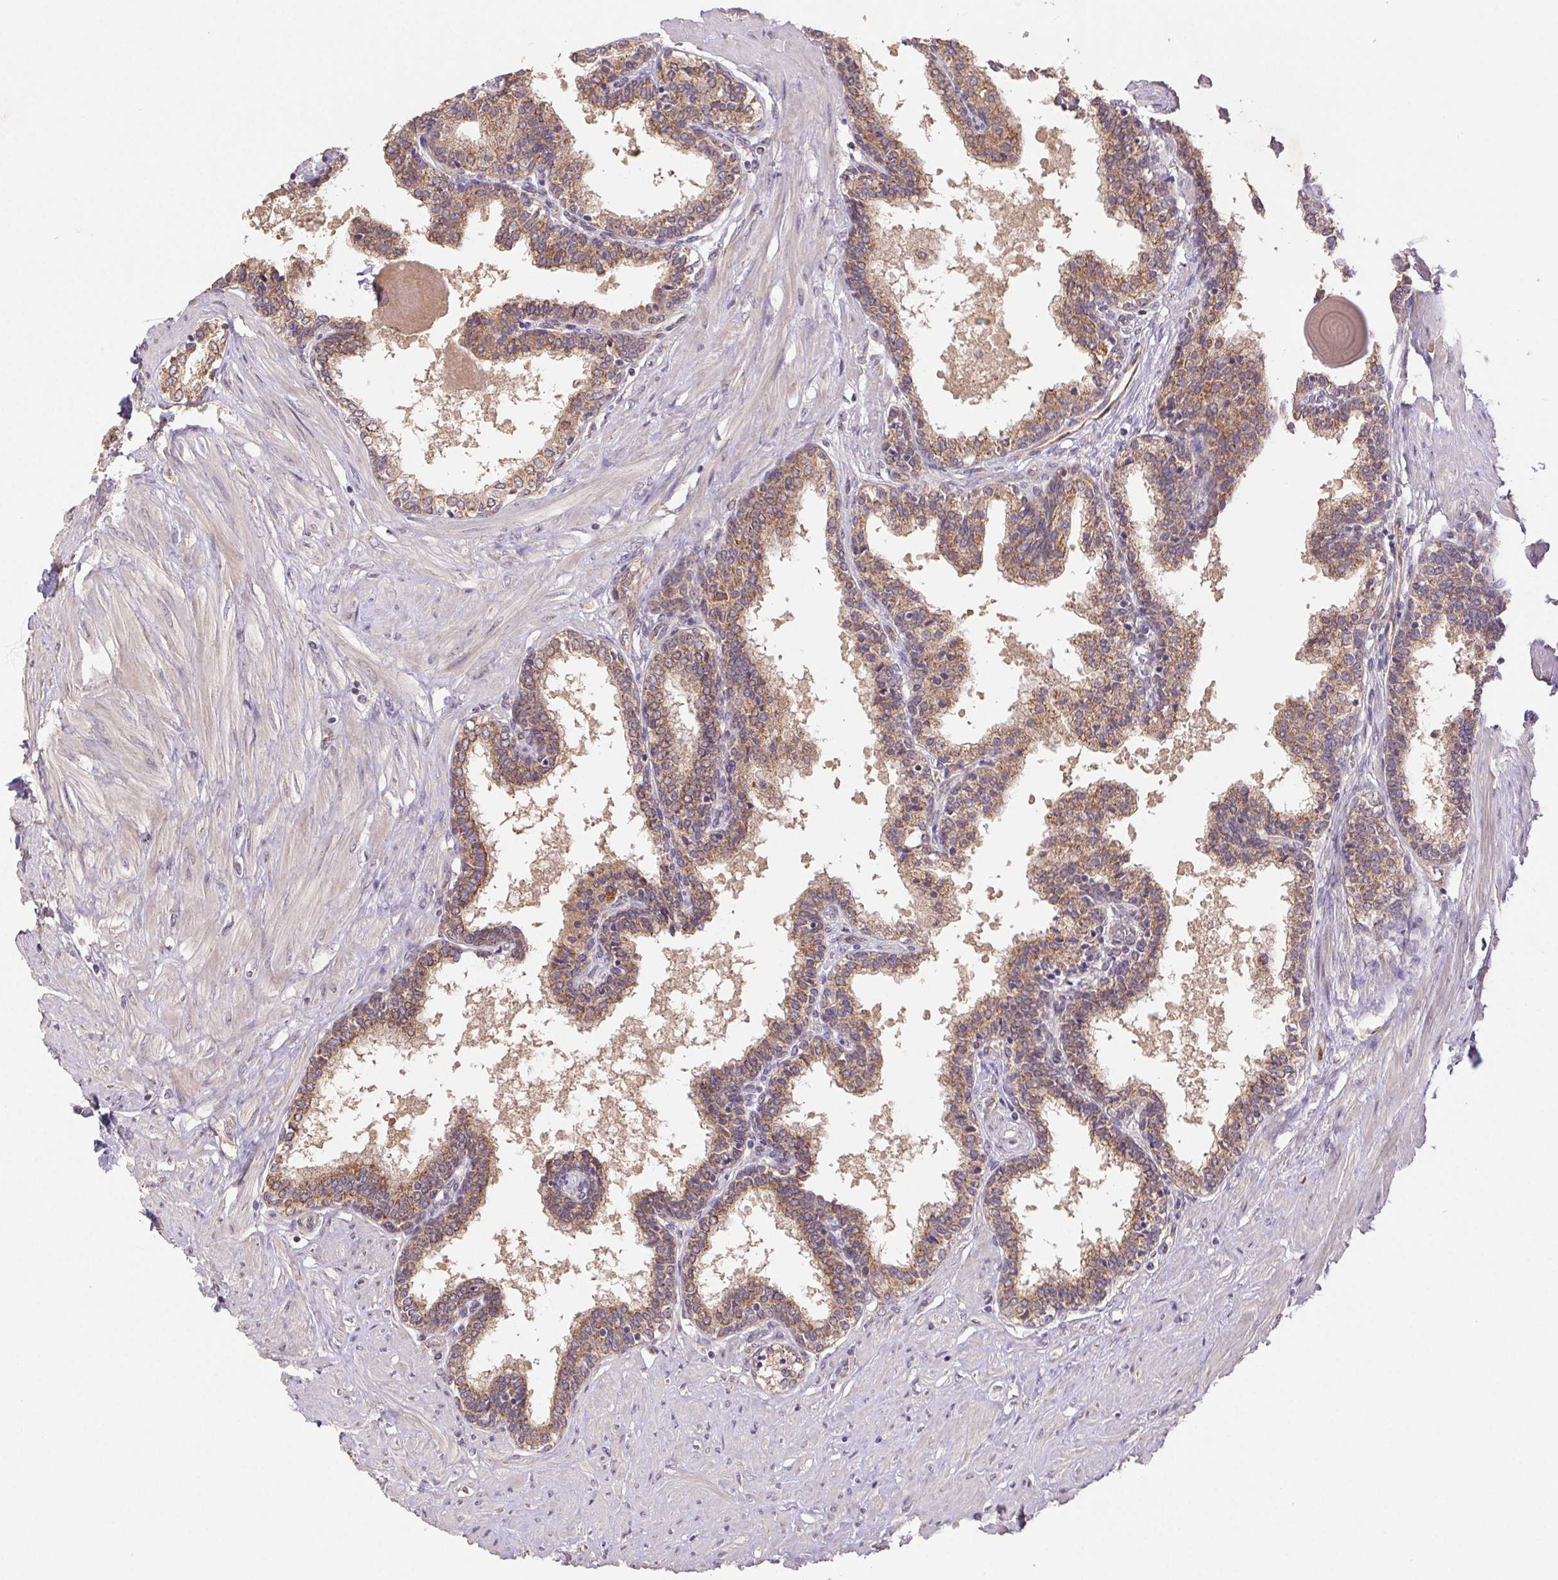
{"staining": {"intensity": "moderate", "quantity": "25%-75%", "location": "cytoplasmic/membranous"}, "tissue": "prostate", "cell_type": "Glandular cells", "image_type": "normal", "snomed": [{"axis": "morphology", "description": "Normal tissue, NOS"}, {"axis": "topography", "description": "Prostate"}], "caption": "Immunohistochemistry (IHC) (DAB) staining of normal human prostate reveals moderate cytoplasmic/membranous protein expression in approximately 25%-75% of glandular cells. (Stains: DAB in brown, nuclei in blue, Microscopy: brightfield microscopy at high magnification).", "gene": "RAB11A", "patient": {"sex": "male", "age": 55}}